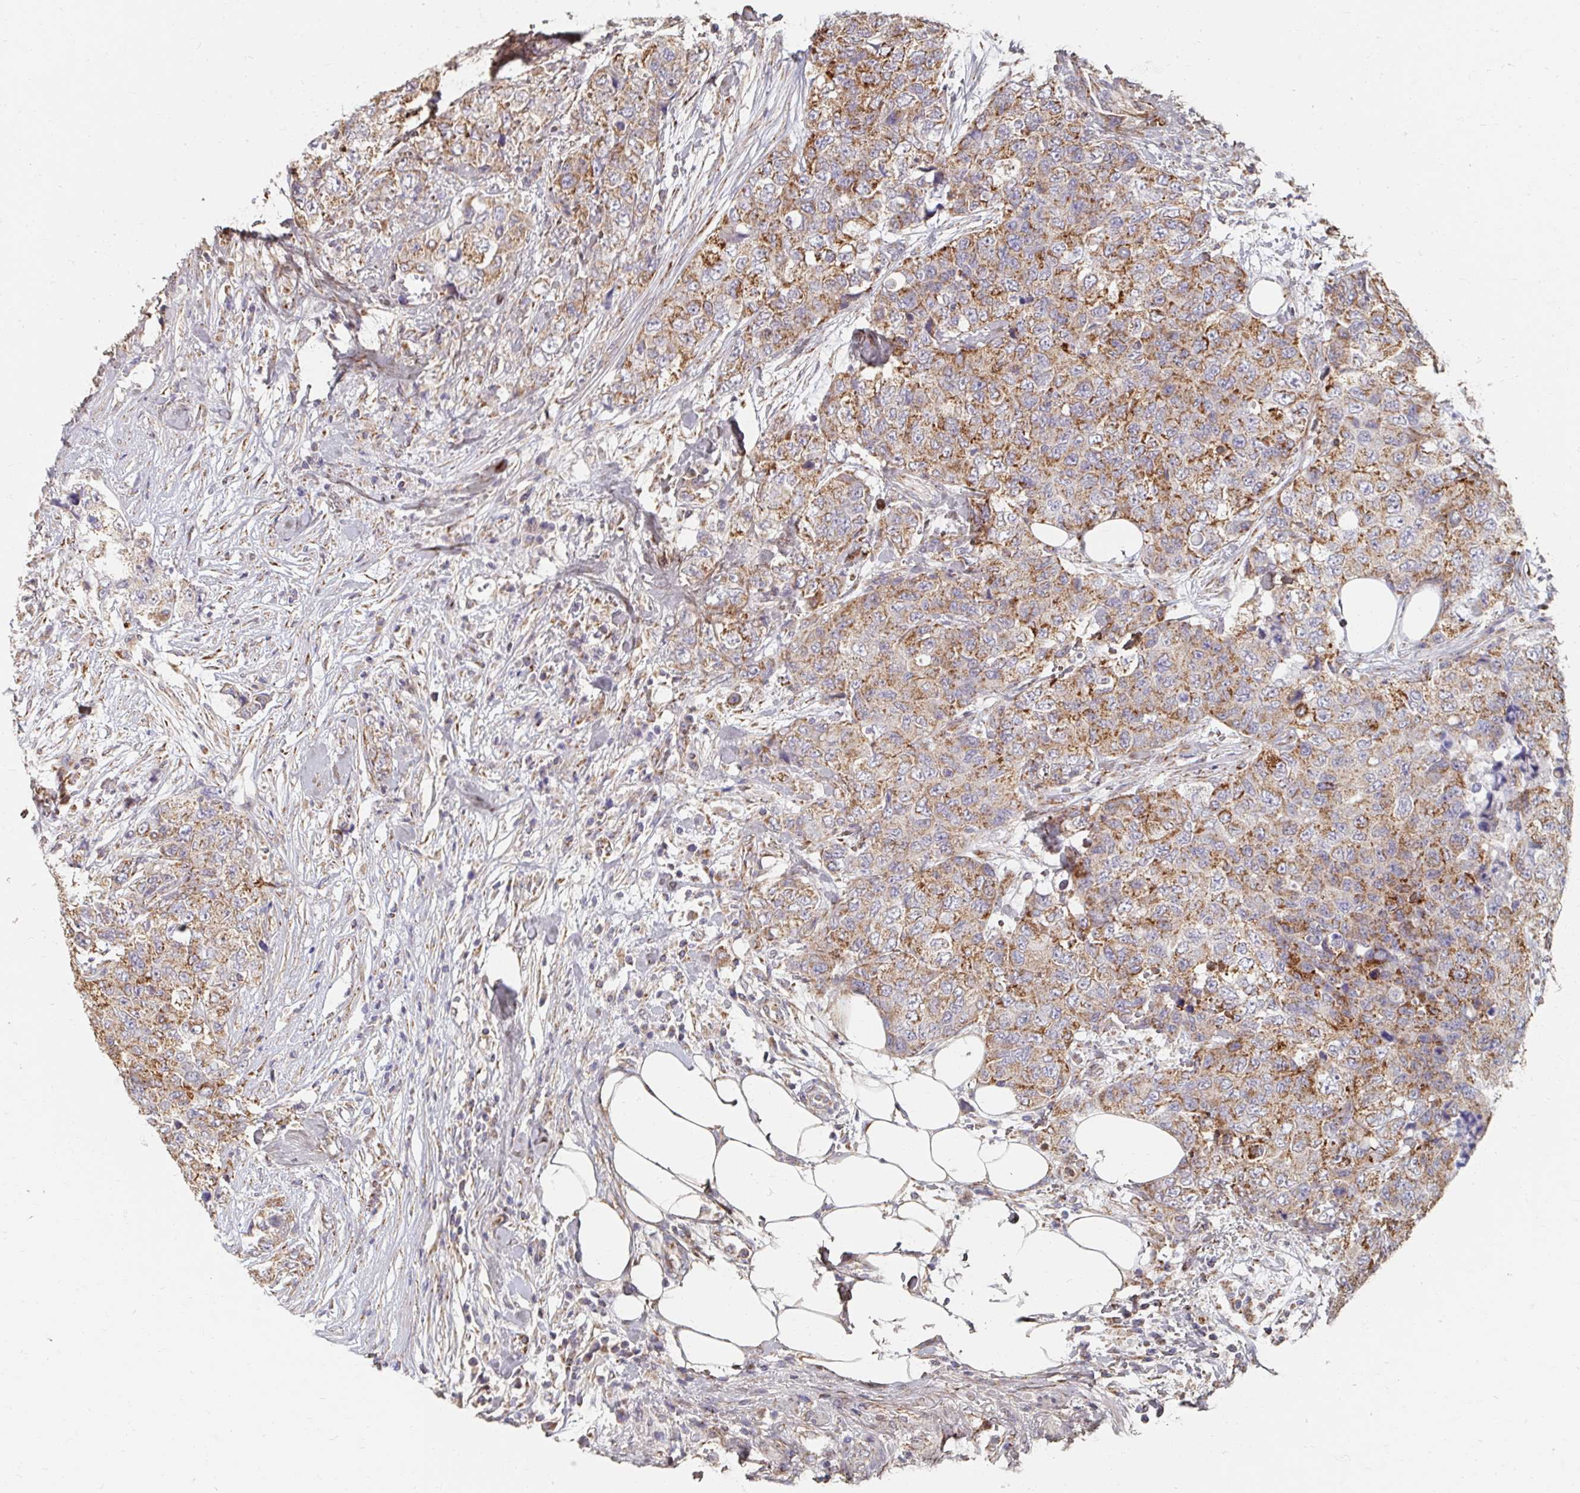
{"staining": {"intensity": "moderate", "quantity": ">75%", "location": "cytoplasmic/membranous"}, "tissue": "urothelial cancer", "cell_type": "Tumor cells", "image_type": "cancer", "snomed": [{"axis": "morphology", "description": "Urothelial carcinoma, High grade"}, {"axis": "topography", "description": "Urinary bladder"}], "caption": "This is a photomicrograph of immunohistochemistry (IHC) staining of urothelial cancer, which shows moderate expression in the cytoplasmic/membranous of tumor cells.", "gene": "MAVS", "patient": {"sex": "female", "age": 78}}